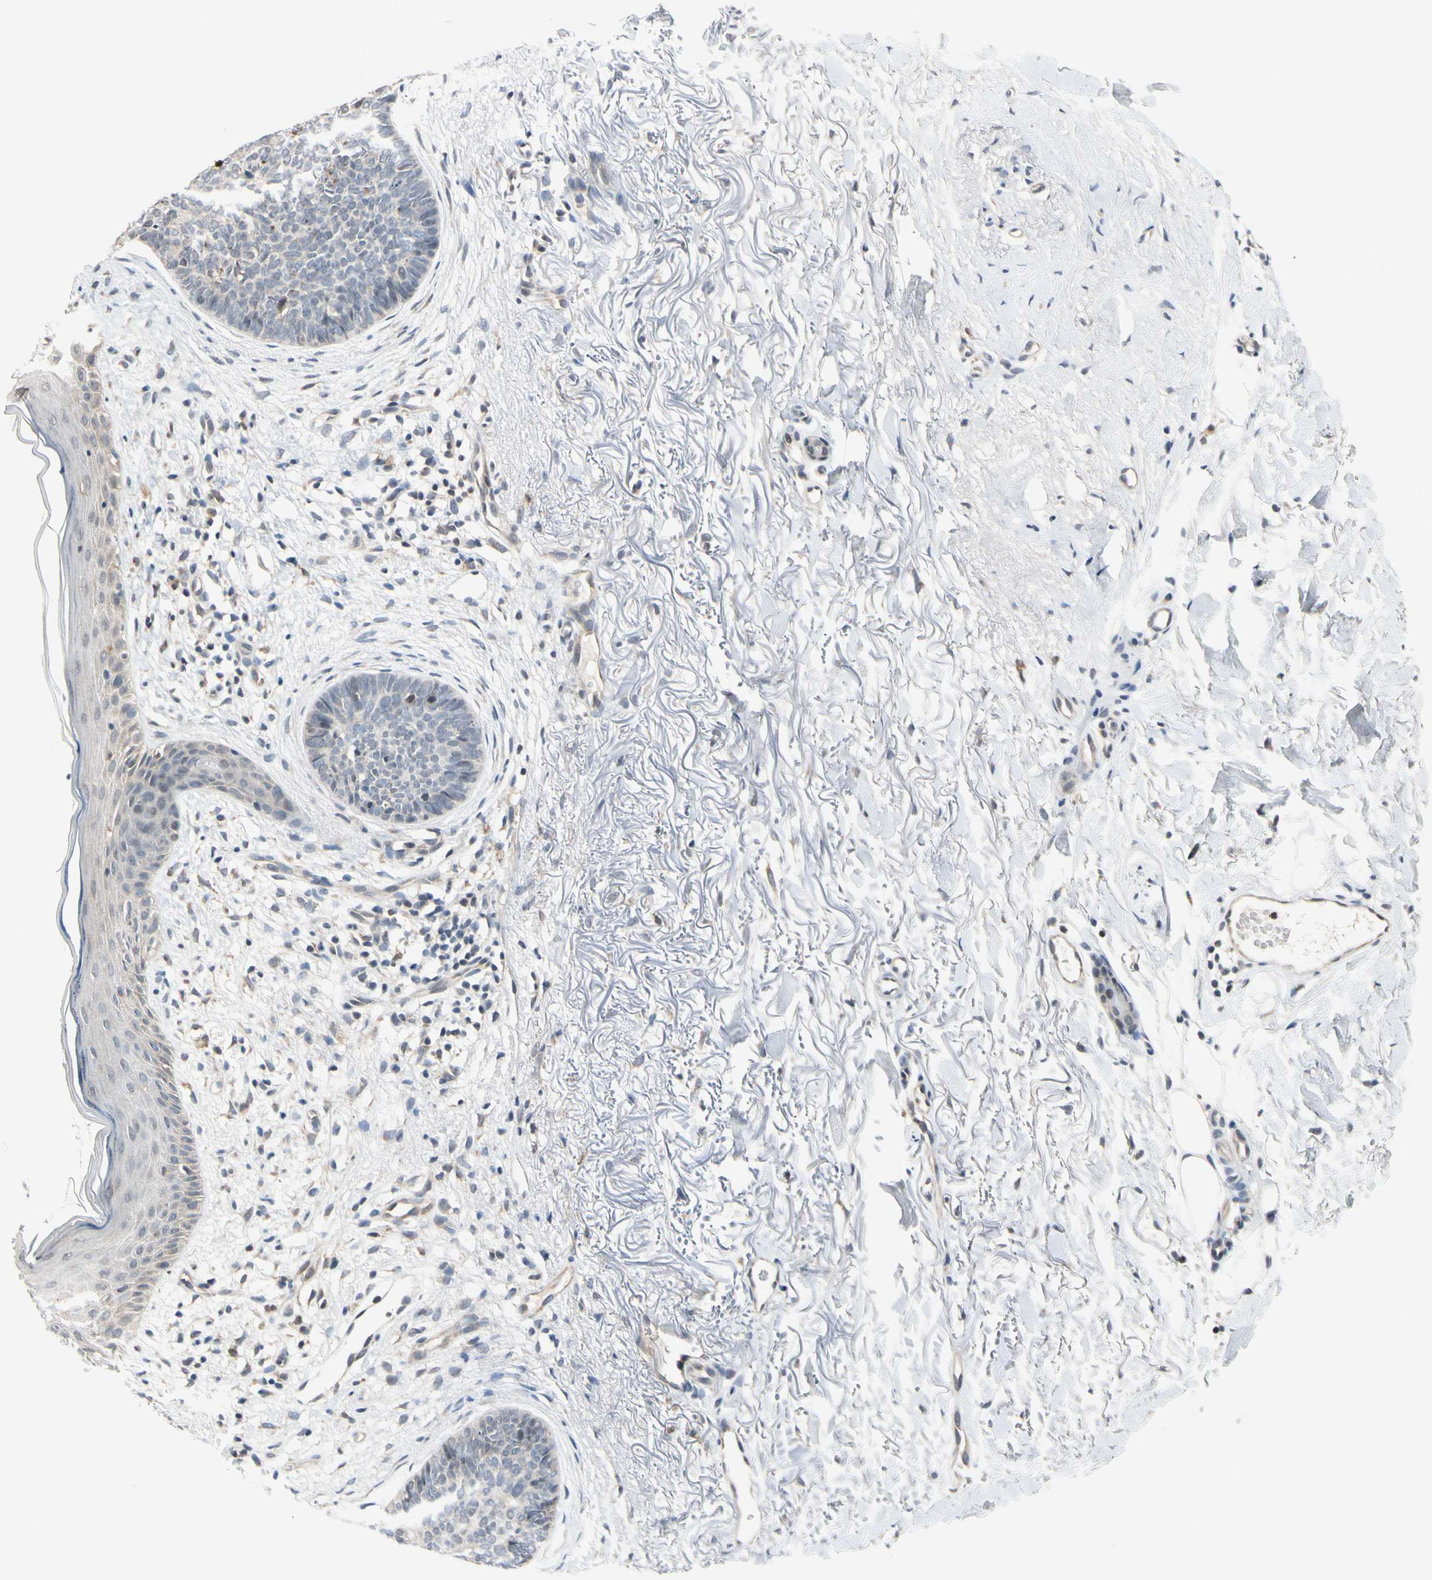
{"staining": {"intensity": "negative", "quantity": "none", "location": "none"}, "tissue": "skin cancer", "cell_type": "Tumor cells", "image_type": "cancer", "snomed": [{"axis": "morphology", "description": "Basal cell carcinoma"}, {"axis": "topography", "description": "Skin"}], "caption": "A photomicrograph of skin basal cell carcinoma stained for a protein shows no brown staining in tumor cells. The staining is performed using DAB brown chromogen with nuclei counter-stained in using hematoxylin.", "gene": "TAF12", "patient": {"sex": "female", "age": 70}}